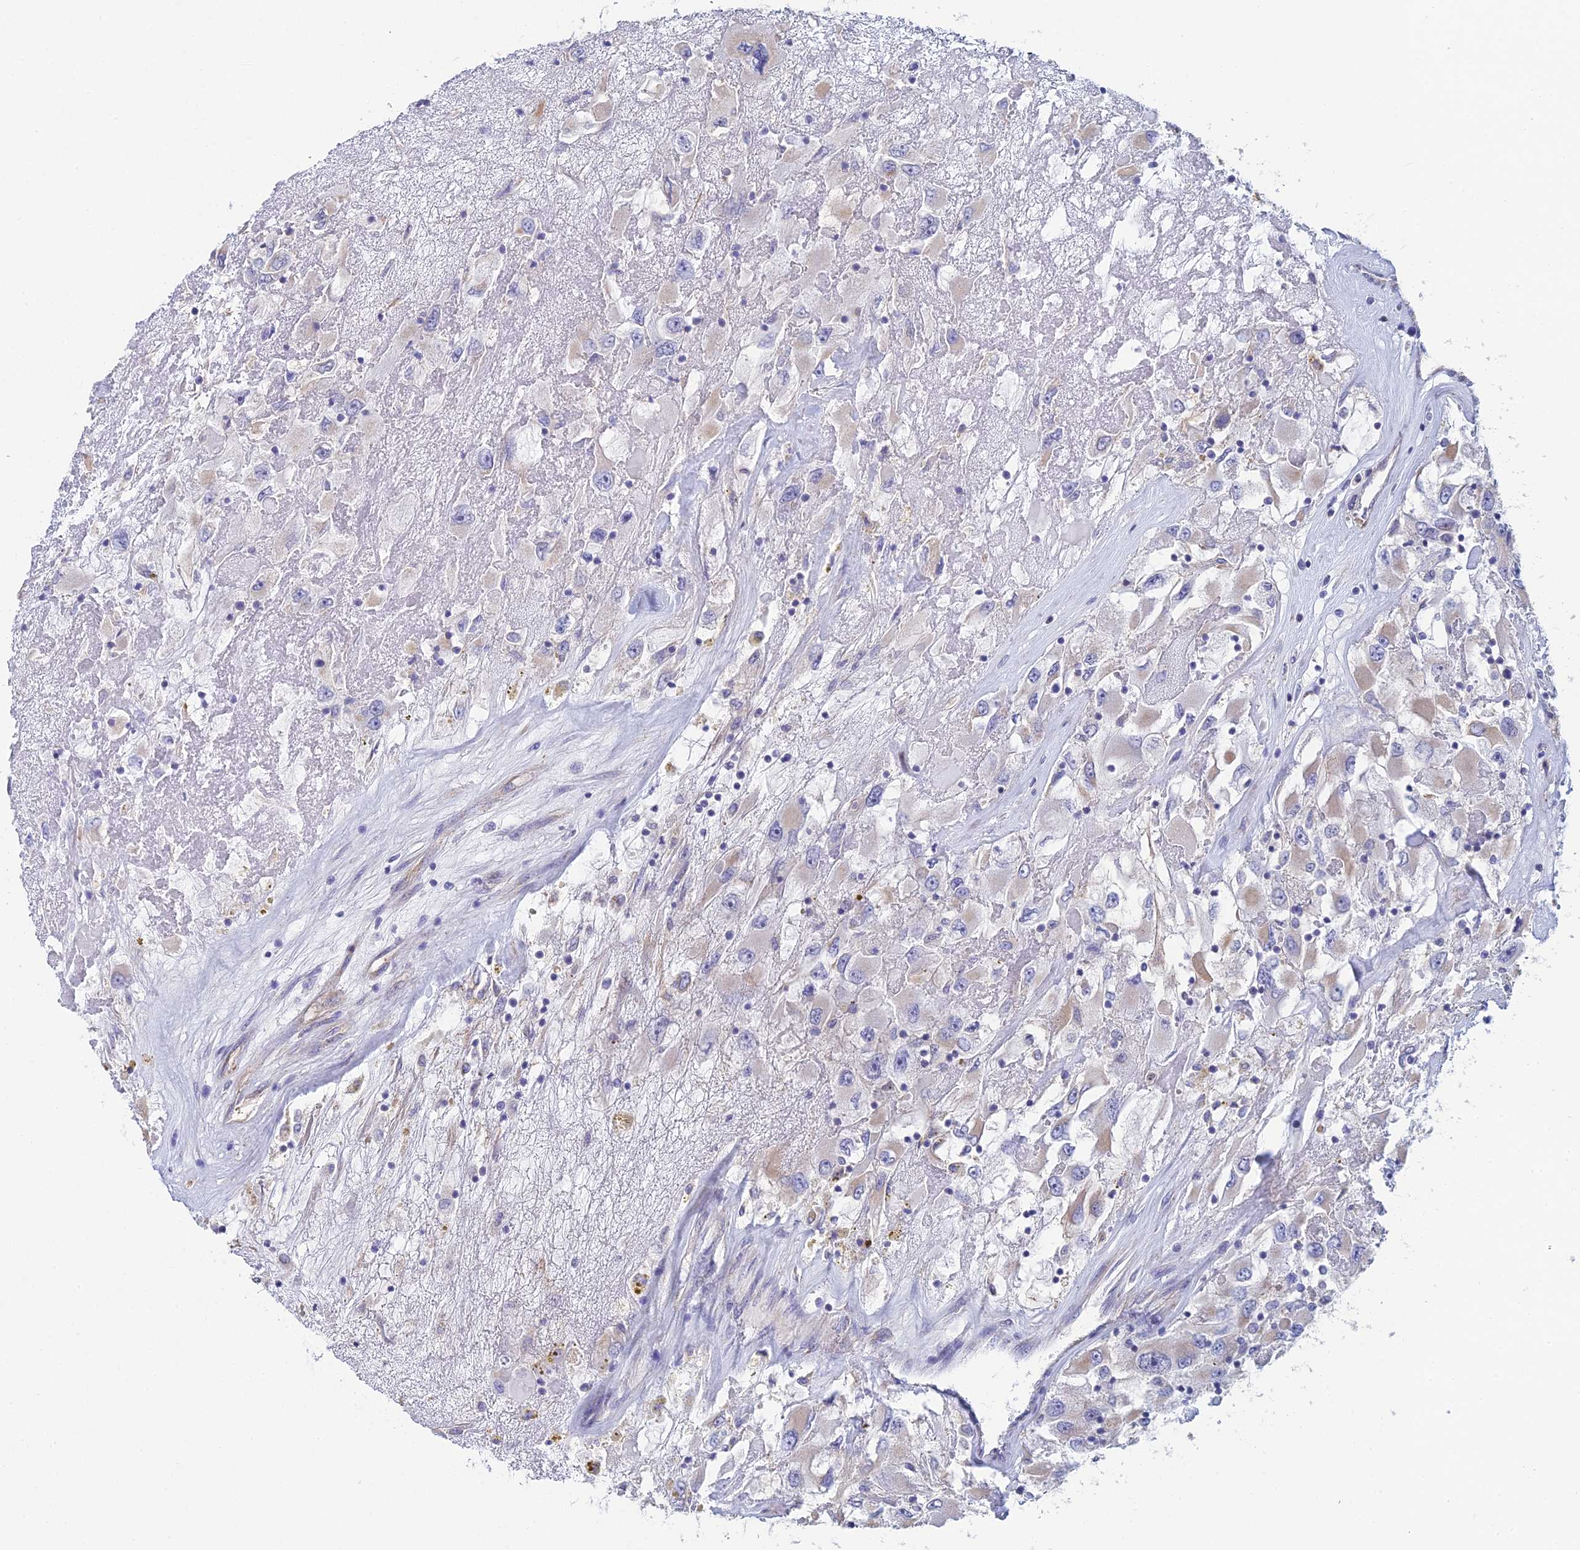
{"staining": {"intensity": "negative", "quantity": "none", "location": "none"}, "tissue": "renal cancer", "cell_type": "Tumor cells", "image_type": "cancer", "snomed": [{"axis": "morphology", "description": "Adenocarcinoma, NOS"}, {"axis": "topography", "description": "Kidney"}], "caption": "Tumor cells show no significant protein expression in renal cancer. (DAB IHC visualized using brightfield microscopy, high magnification).", "gene": "PCDHA5", "patient": {"sex": "female", "age": 52}}